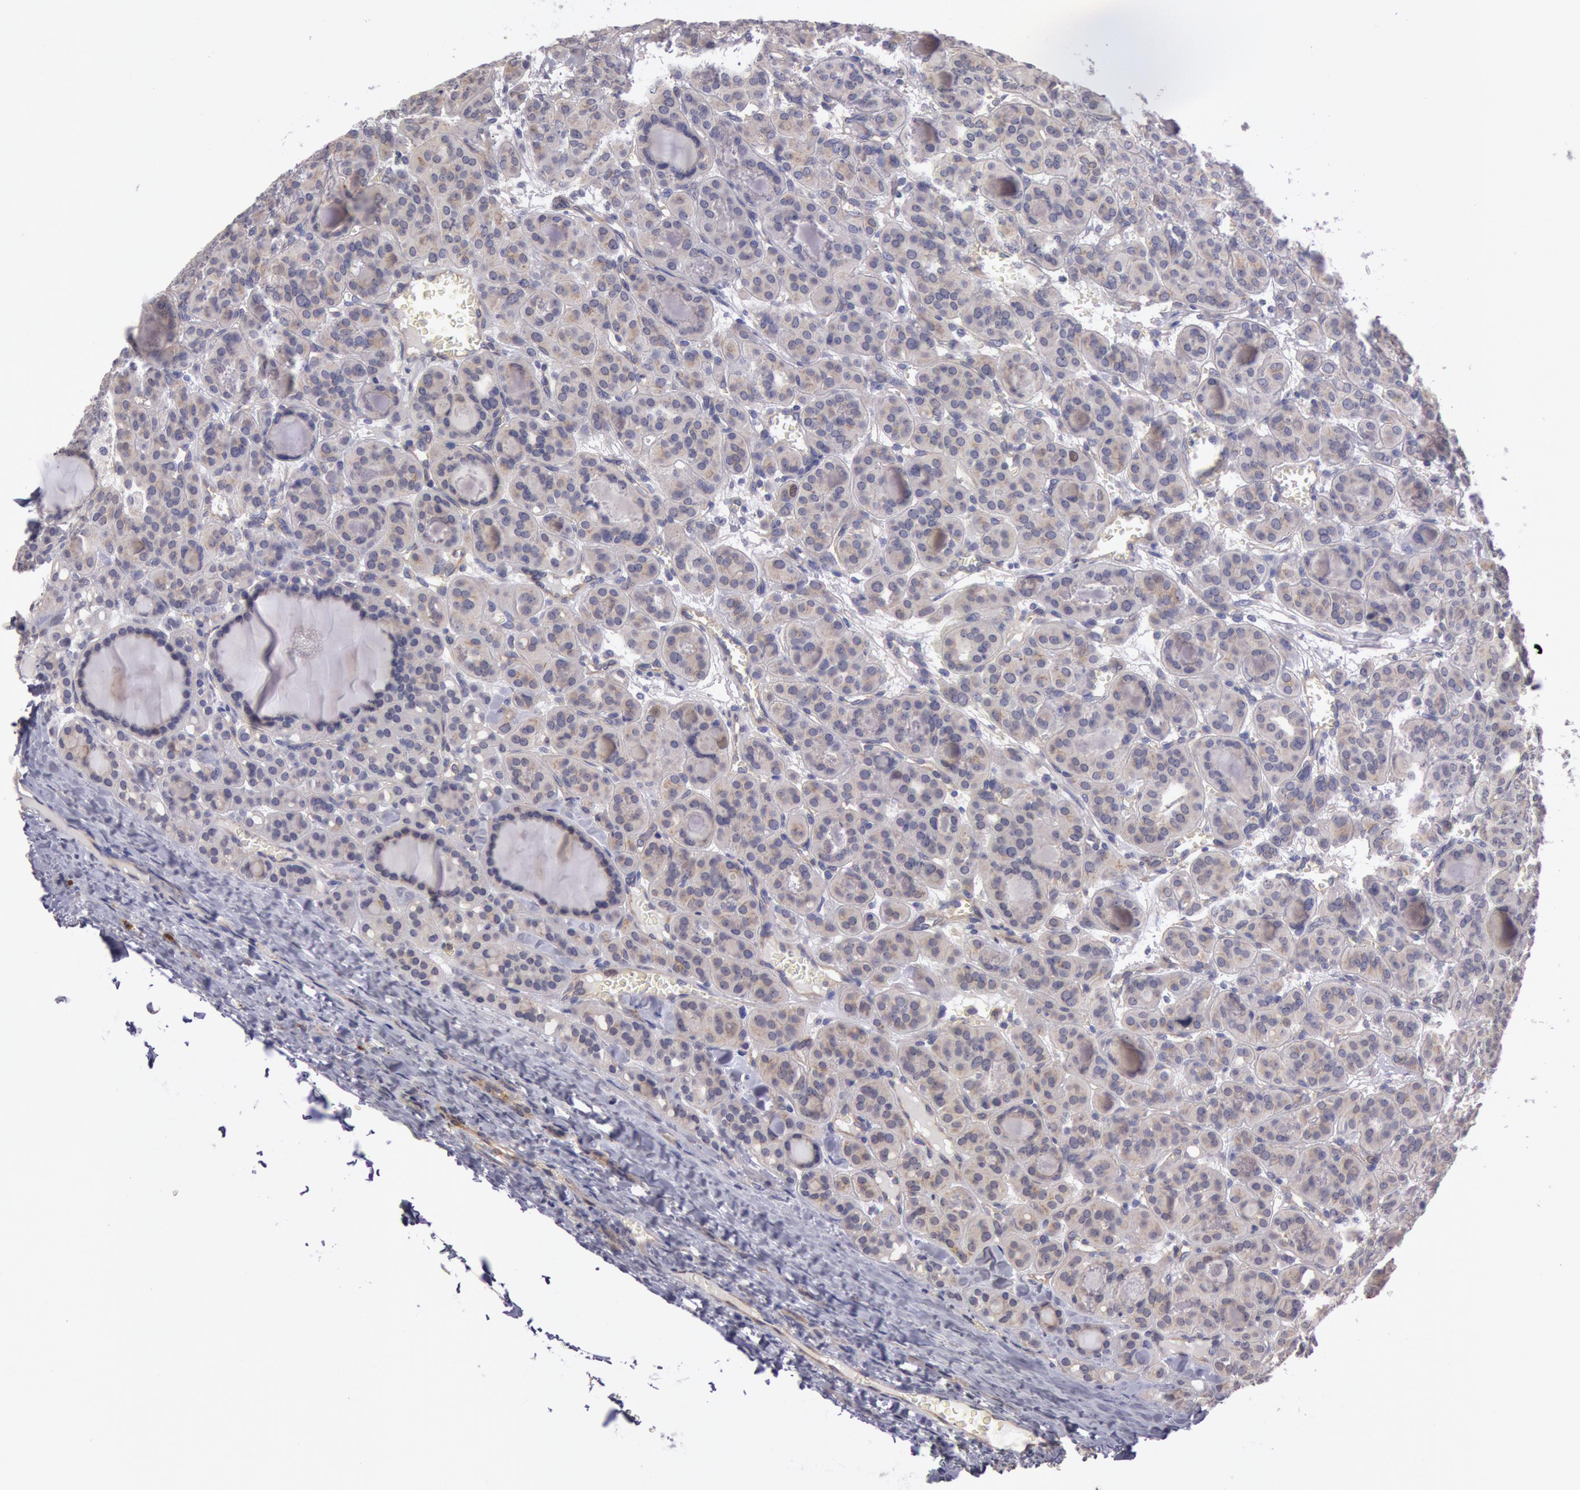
{"staining": {"intensity": "negative", "quantity": "none", "location": "none"}, "tissue": "thyroid cancer", "cell_type": "Tumor cells", "image_type": "cancer", "snomed": [{"axis": "morphology", "description": "Follicular adenoma carcinoma, NOS"}, {"axis": "topography", "description": "Thyroid gland"}], "caption": "Tumor cells are negative for brown protein staining in thyroid follicular adenoma carcinoma. (Stains: DAB IHC with hematoxylin counter stain, Microscopy: brightfield microscopy at high magnification).", "gene": "AMOTL1", "patient": {"sex": "female", "age": 71}}